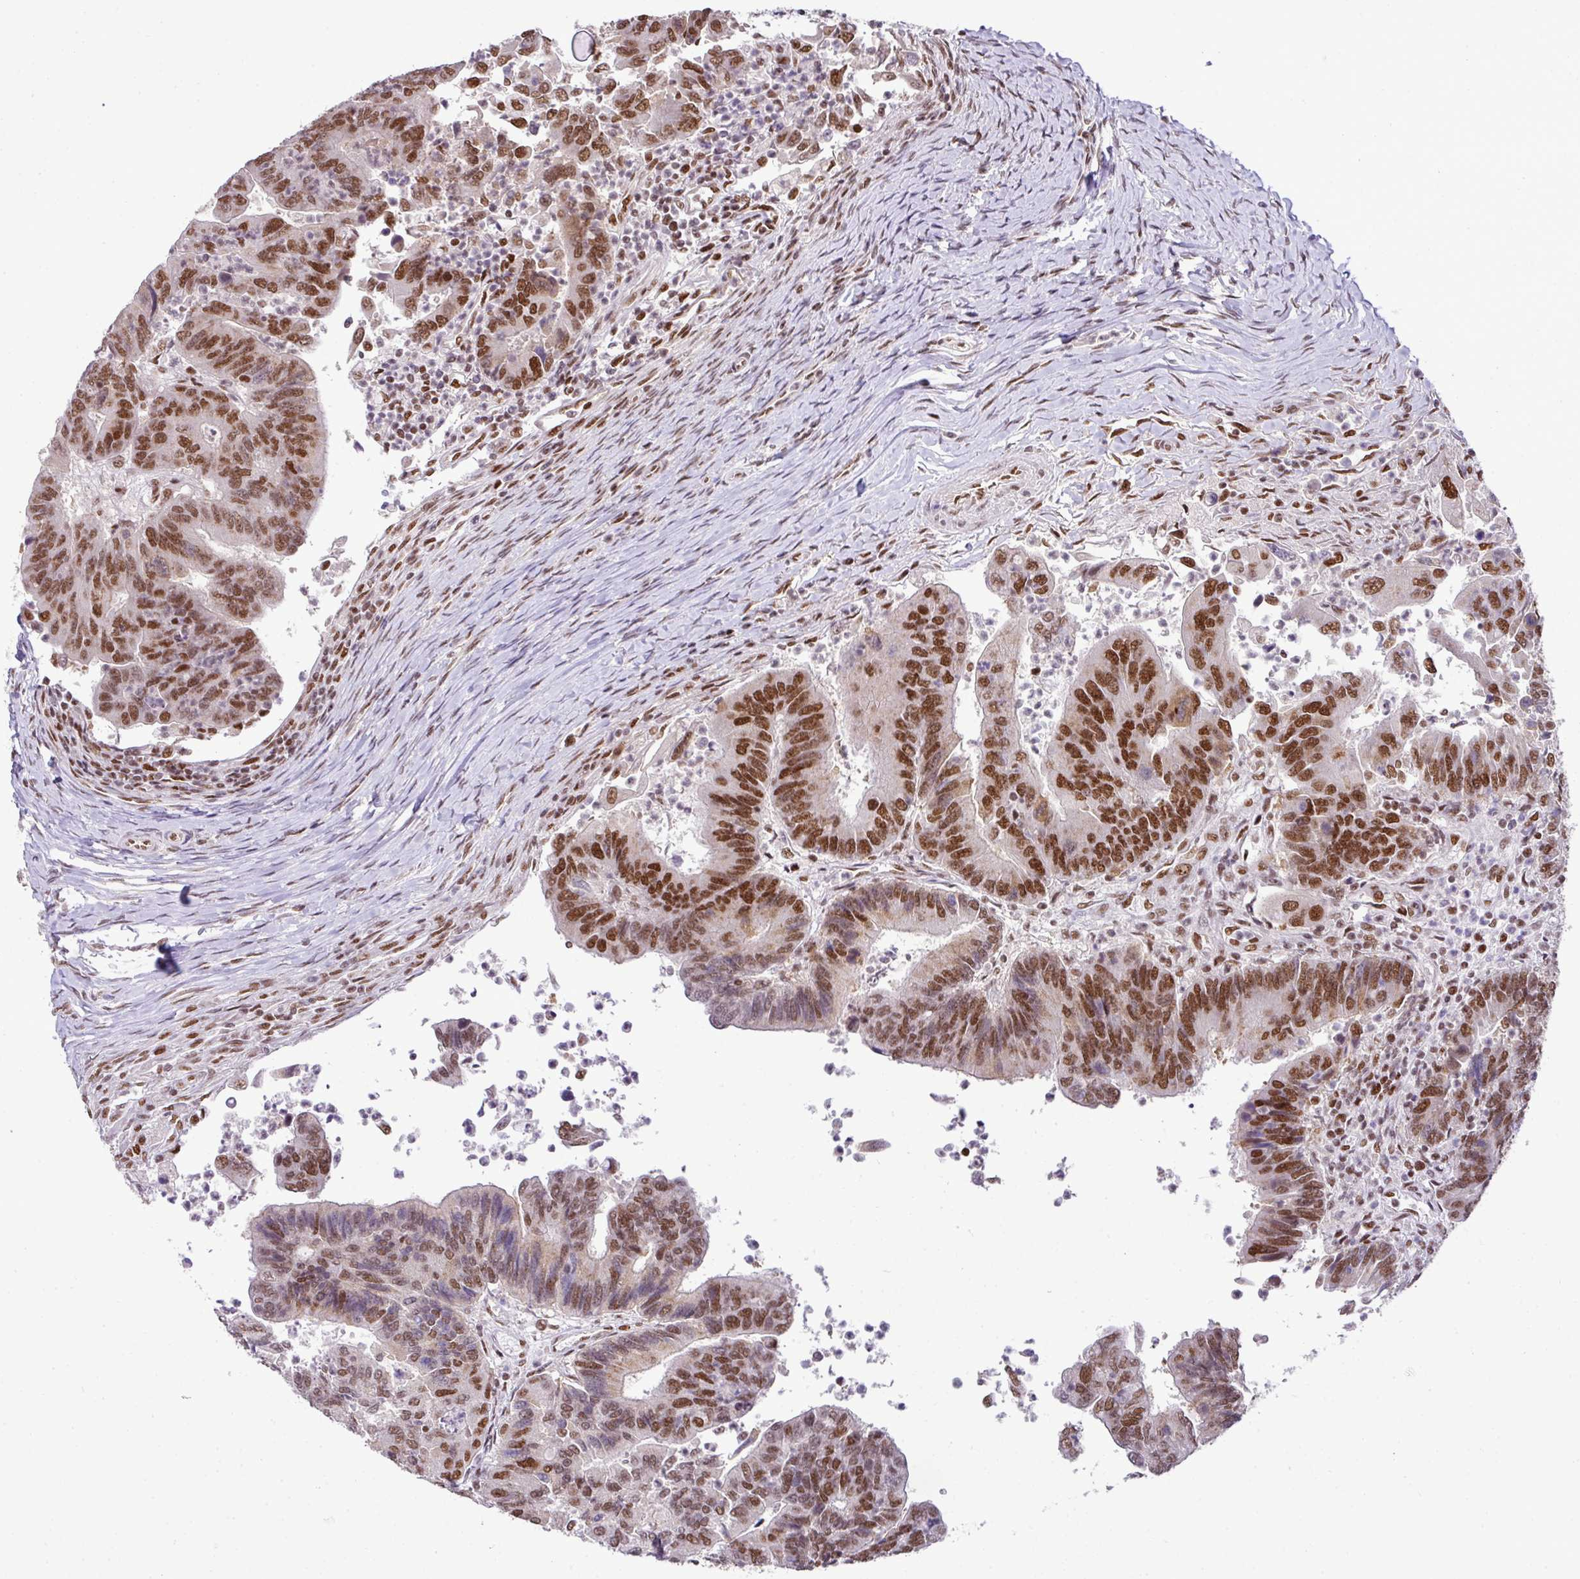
{"staining": {"intensity": "moderate", "quantity": ">75%", "location": "nuclear"}, "tissue": "colorectal cancer", "cell_type": "Tumor cells", "image_type": "cancer", "snomed": [{"axis": "morphology", "description": "Adenocarcinoma, NOS"}, {"axis": "topography", "description": "Colon"}], "caption": "Brown immunohistochemical staining in colorectal cancer shows moderate nuclear staining in about >75% of tumor cells. (Stains: DAB in brown, nuclei in blue, Microscopy: brightfield microscopy at high magnification).", "gene": "PGAP4", "patient": {"sex": "female", "age": 67}}